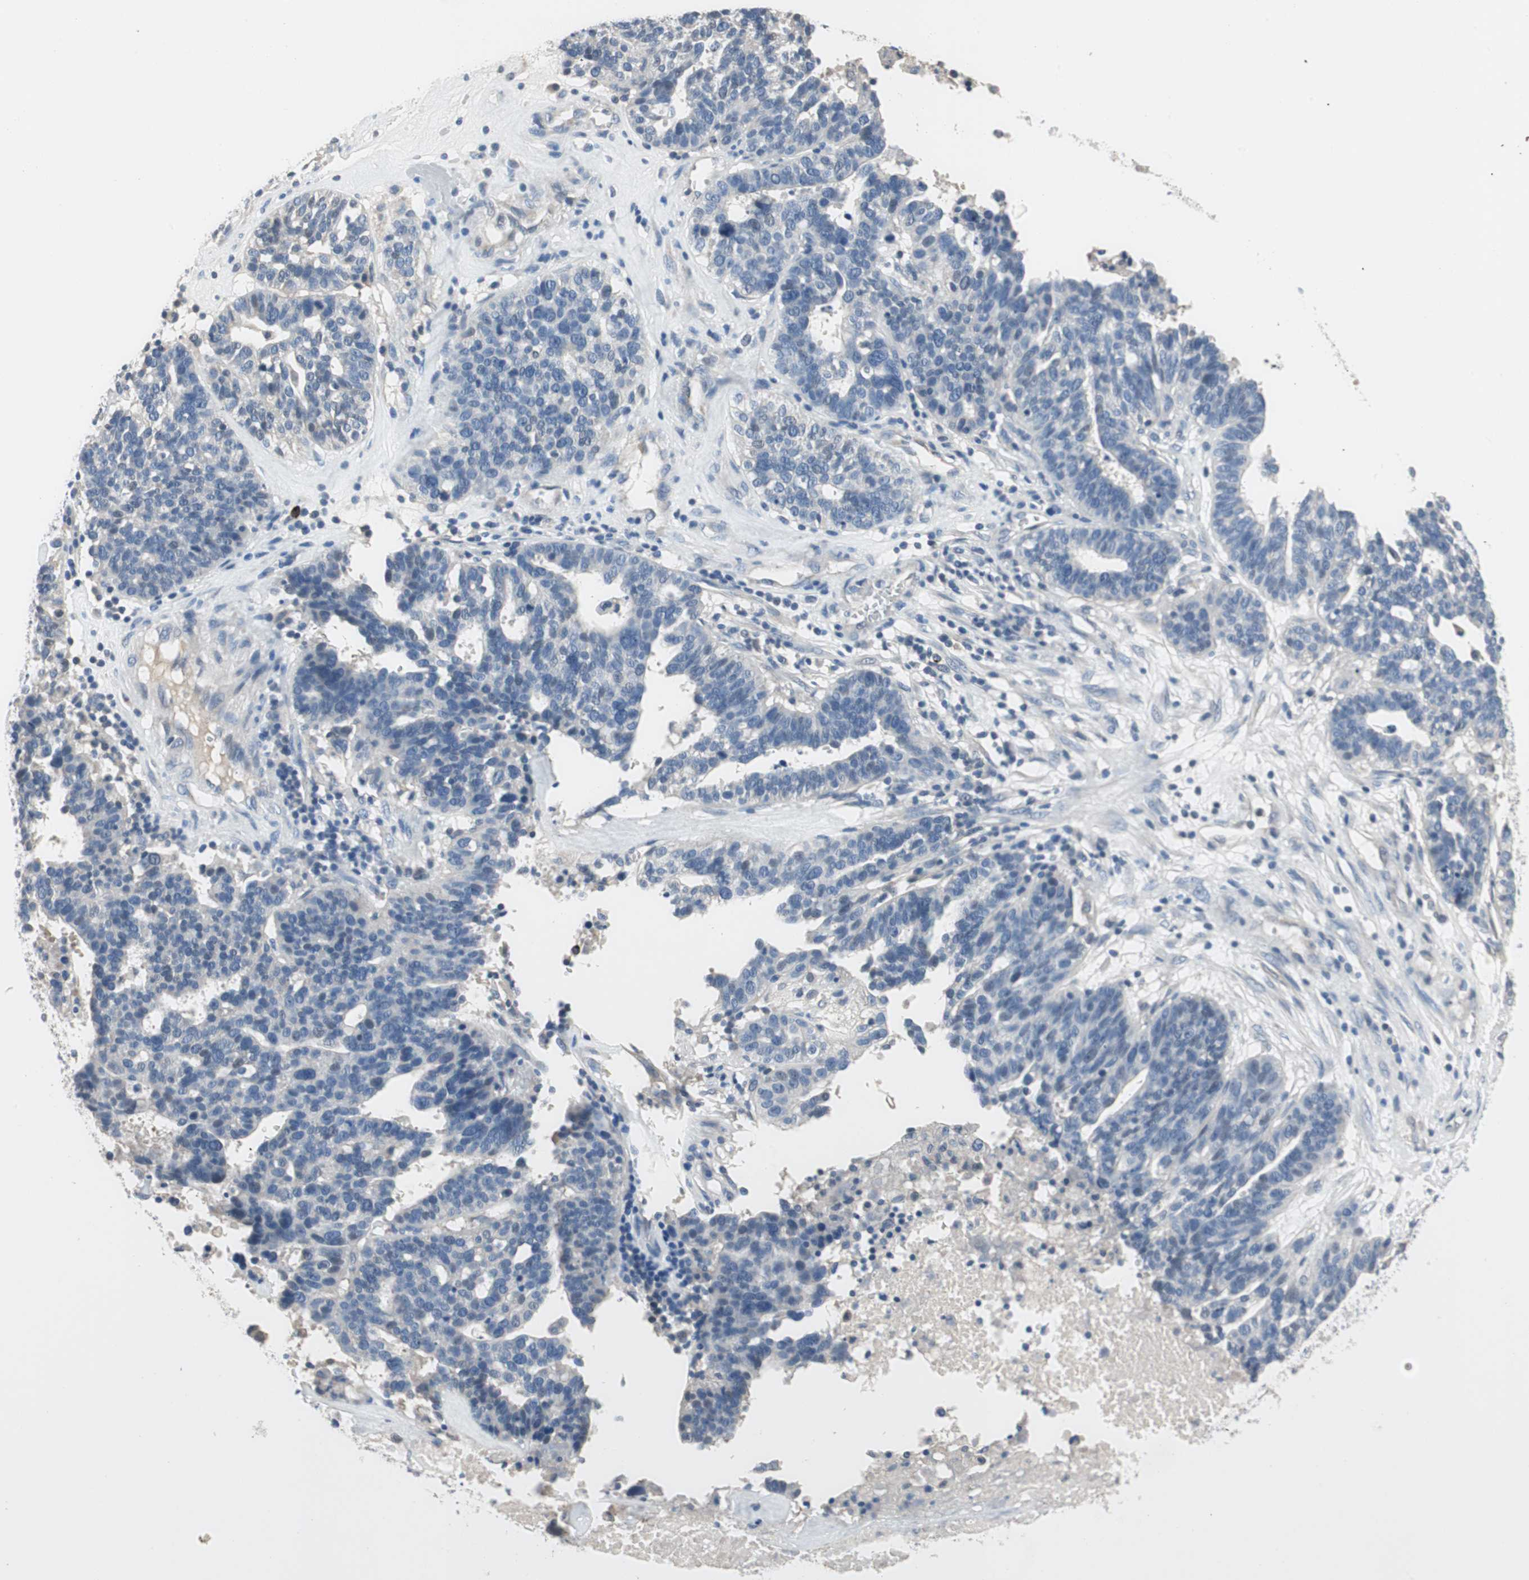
{"staining": {"intensity": "negative", "quantity": "none", "location": "none"}, "tissue": "ovarian cancer", "cell_type": "Tumor cells", "image_type": "cancer", "snomed": [{"axis": "morphology", "description": "Cystadenocarcinoma, serous, NOS"}, {"axis": "topography", "description": "Ovary"}], "caption": "Immunohistochemistry (IHC) of serous cystadenocarcinoma (ovarian) exhibits no positivity in tumor cells.", "gene": "CPA3", "patient": {"sex": "female", "age": 59}}